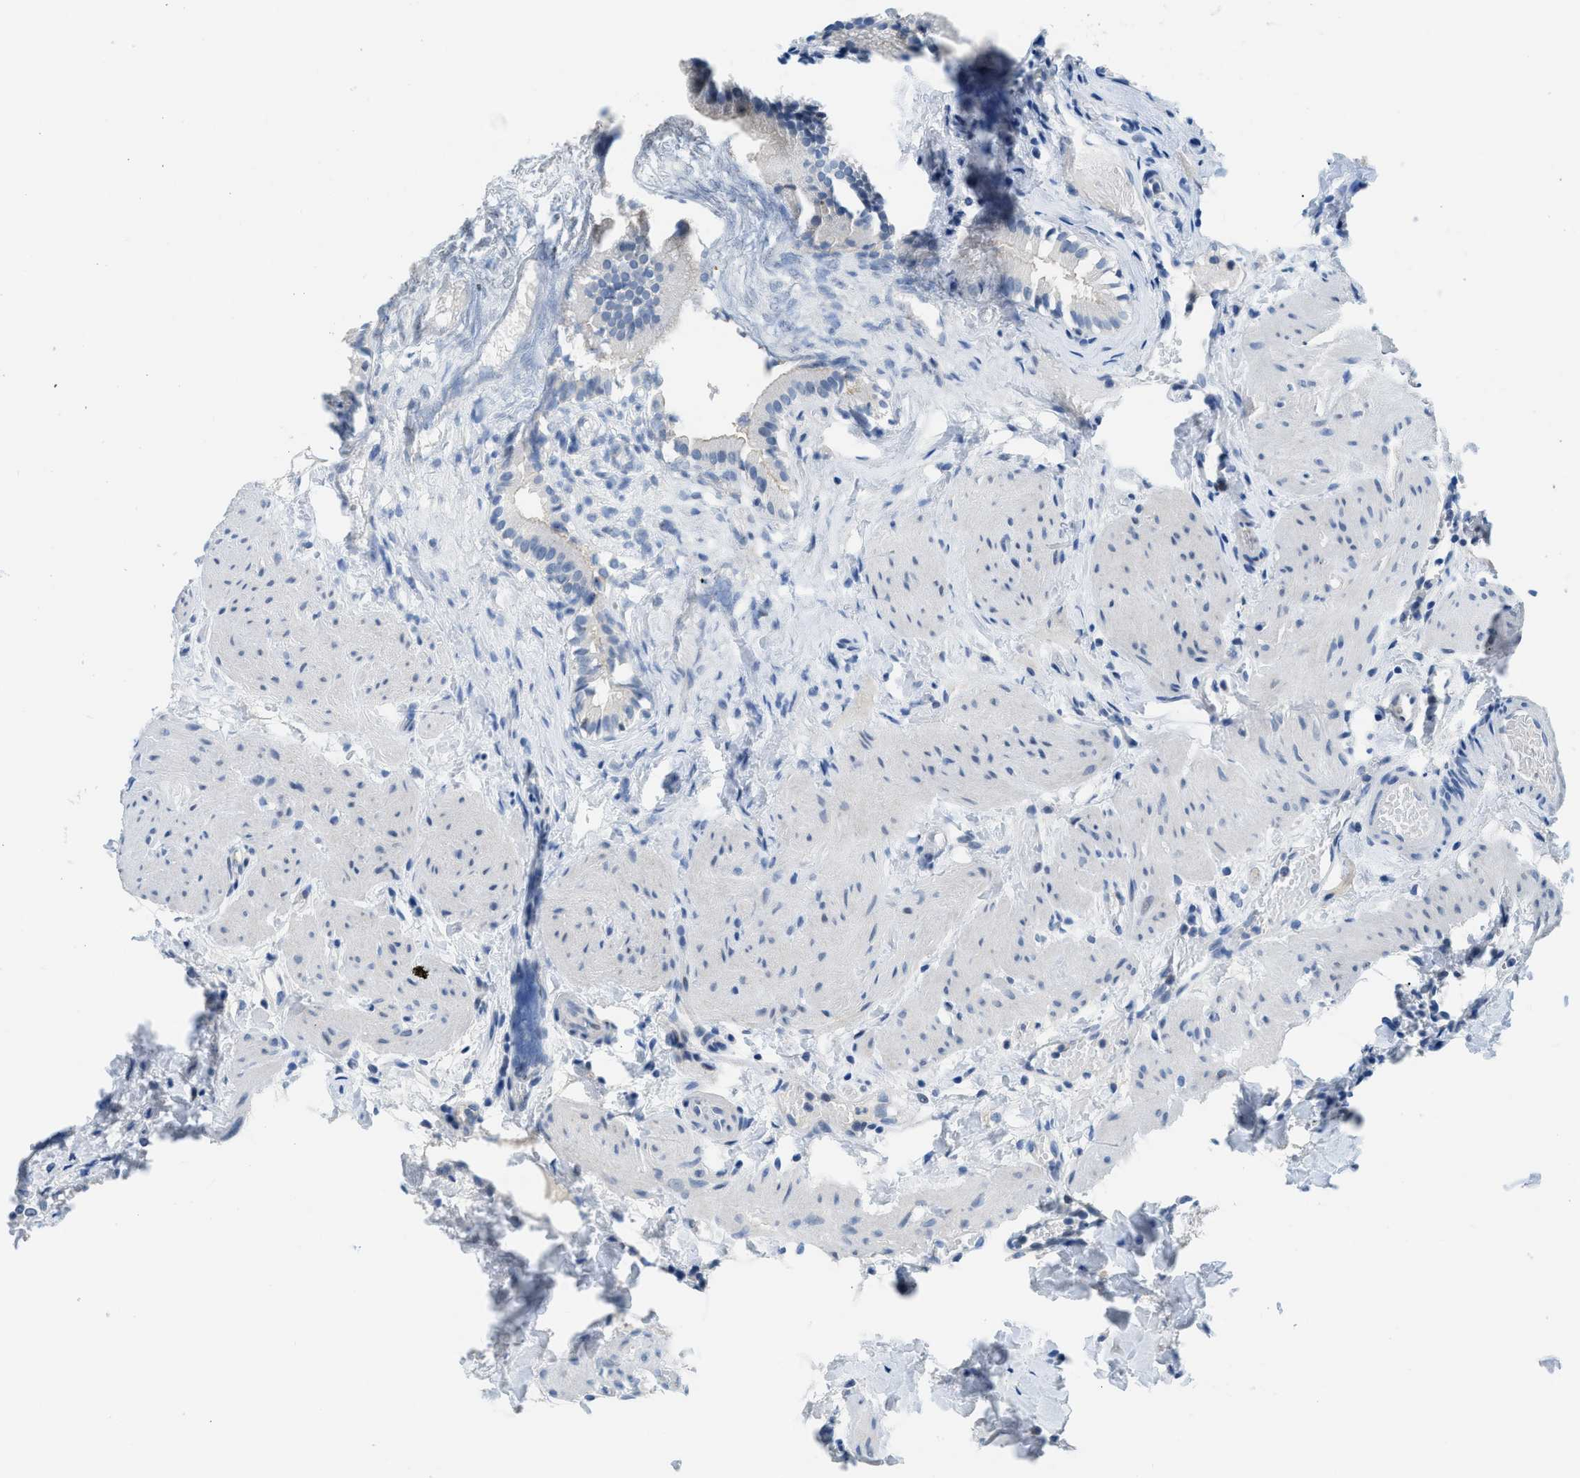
{"staining": {"intensity": "moderate", "quantity": "<25%", "location": "cytoplasmic/membranous"}, "tissue": "gallbladder", "cell_type": "Glandular cells", "image_type": "normal", "snomed": [{"axis": "morphology", "description": "Normal tissue, NOS"}, {"axis": "topography", "description": "Gallbladder"}], "caption": "Benign gallbladder was stained to show a protein in brown. There is low levels of moderate cytoplasmic/membranous positivity in approximately <25% of glandular cells.", "gene": "MBL2", "patient": {"sex": "female", "age": 26}}